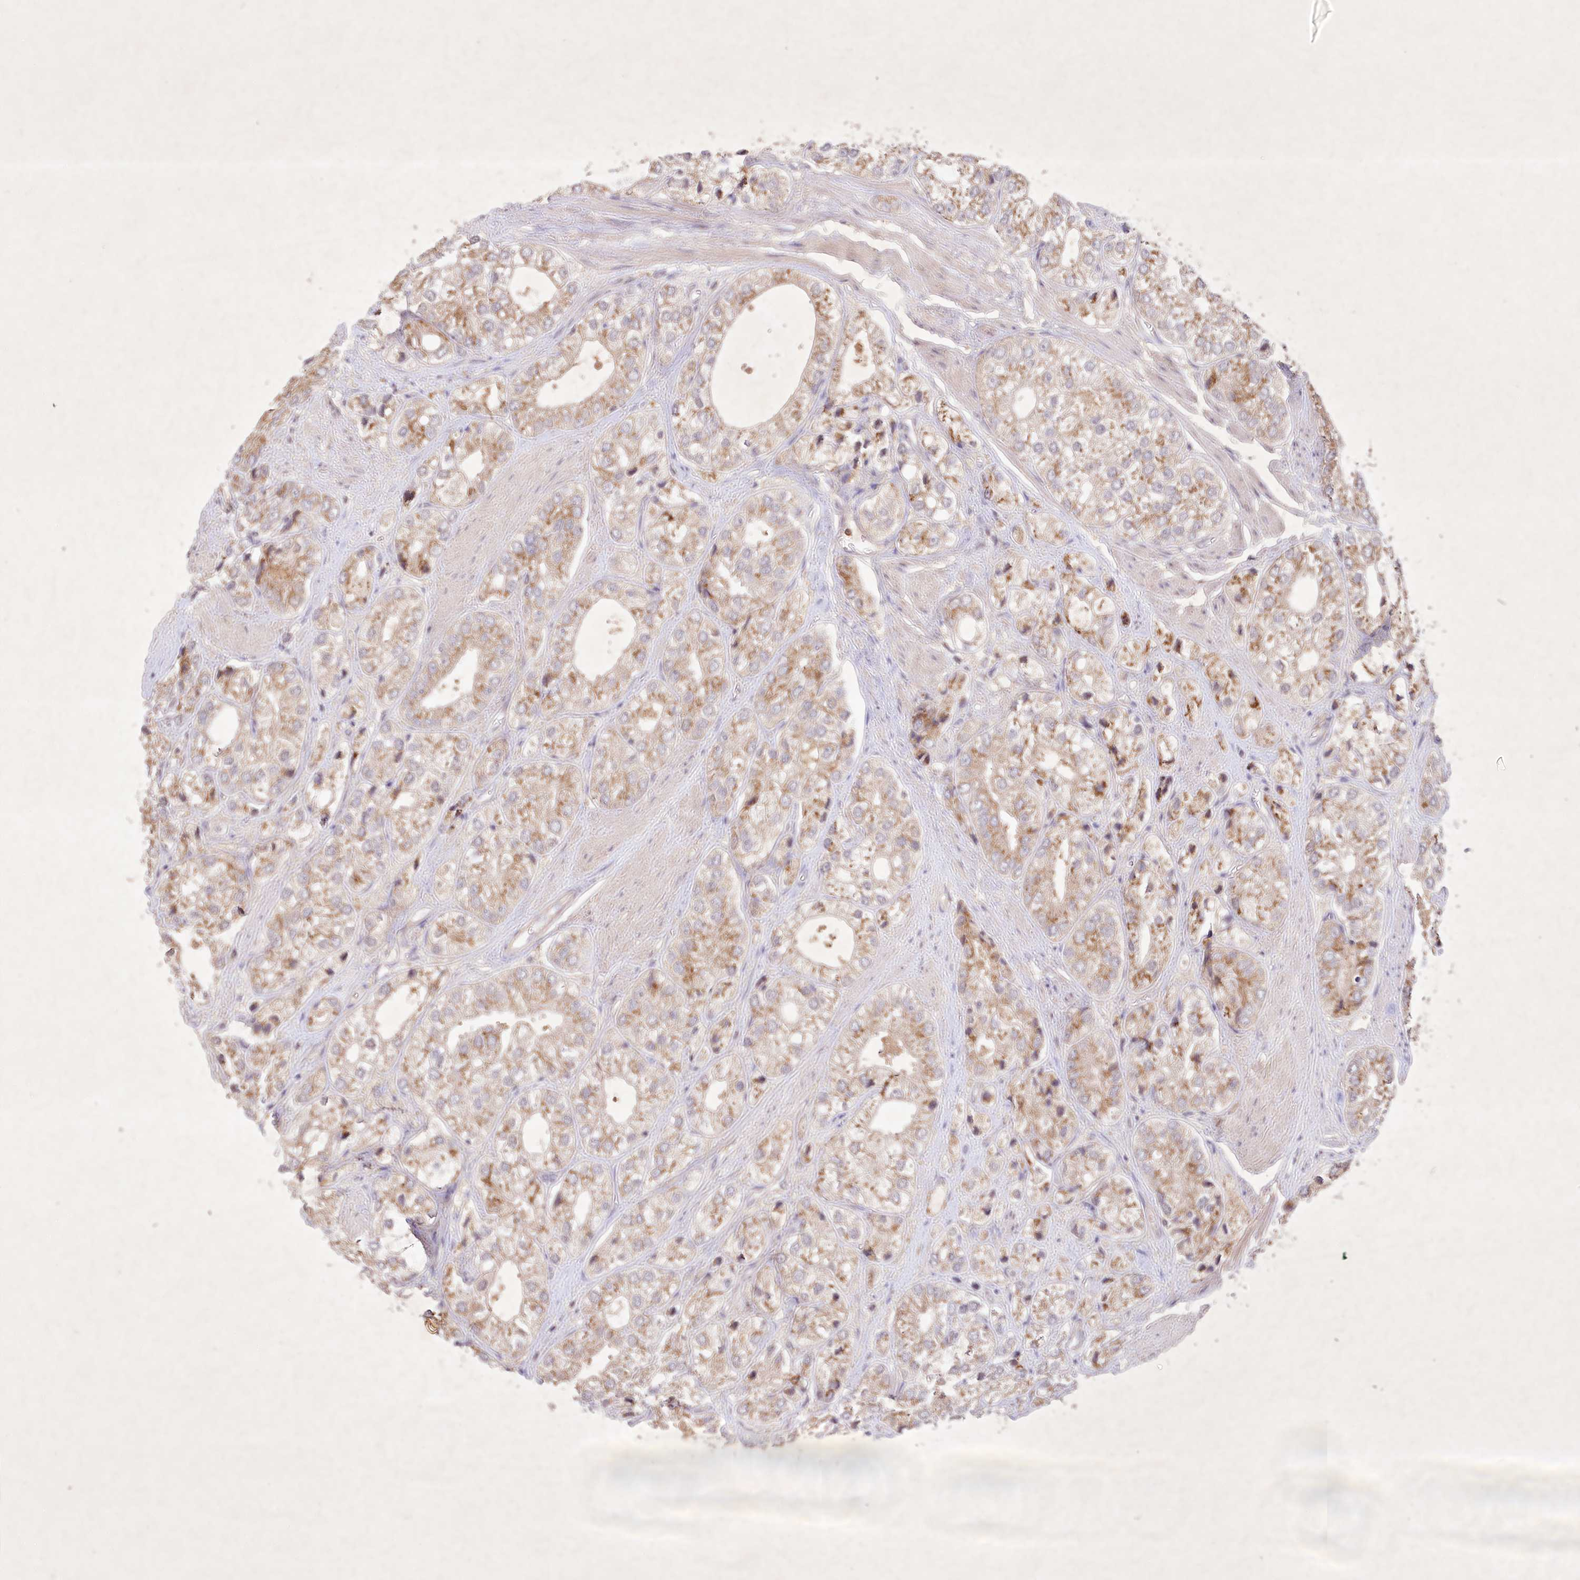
{"staining": {"intensity": "moderate", "quantity": "25%-75%", "location": "cytoplasmic/membranous"}, "tissue": "prostate cancer", "cell_type": "Tumor cells", "image_type": "cancer", "snomed": [{"axis": "morphology", "description": "Adenocarcinoma, High grade"}, {"axis": "topography", "description": "Prostate"}], "caption": "High-grade adenocarcinoma (prostate) stained with IHC demonstrates moderate cytoplasmic/membranous positivity in approximately 25%-75% of tumor cells.", "gene": "IRAK1BP1", "patient": {"sex": "male", "age": 50}}